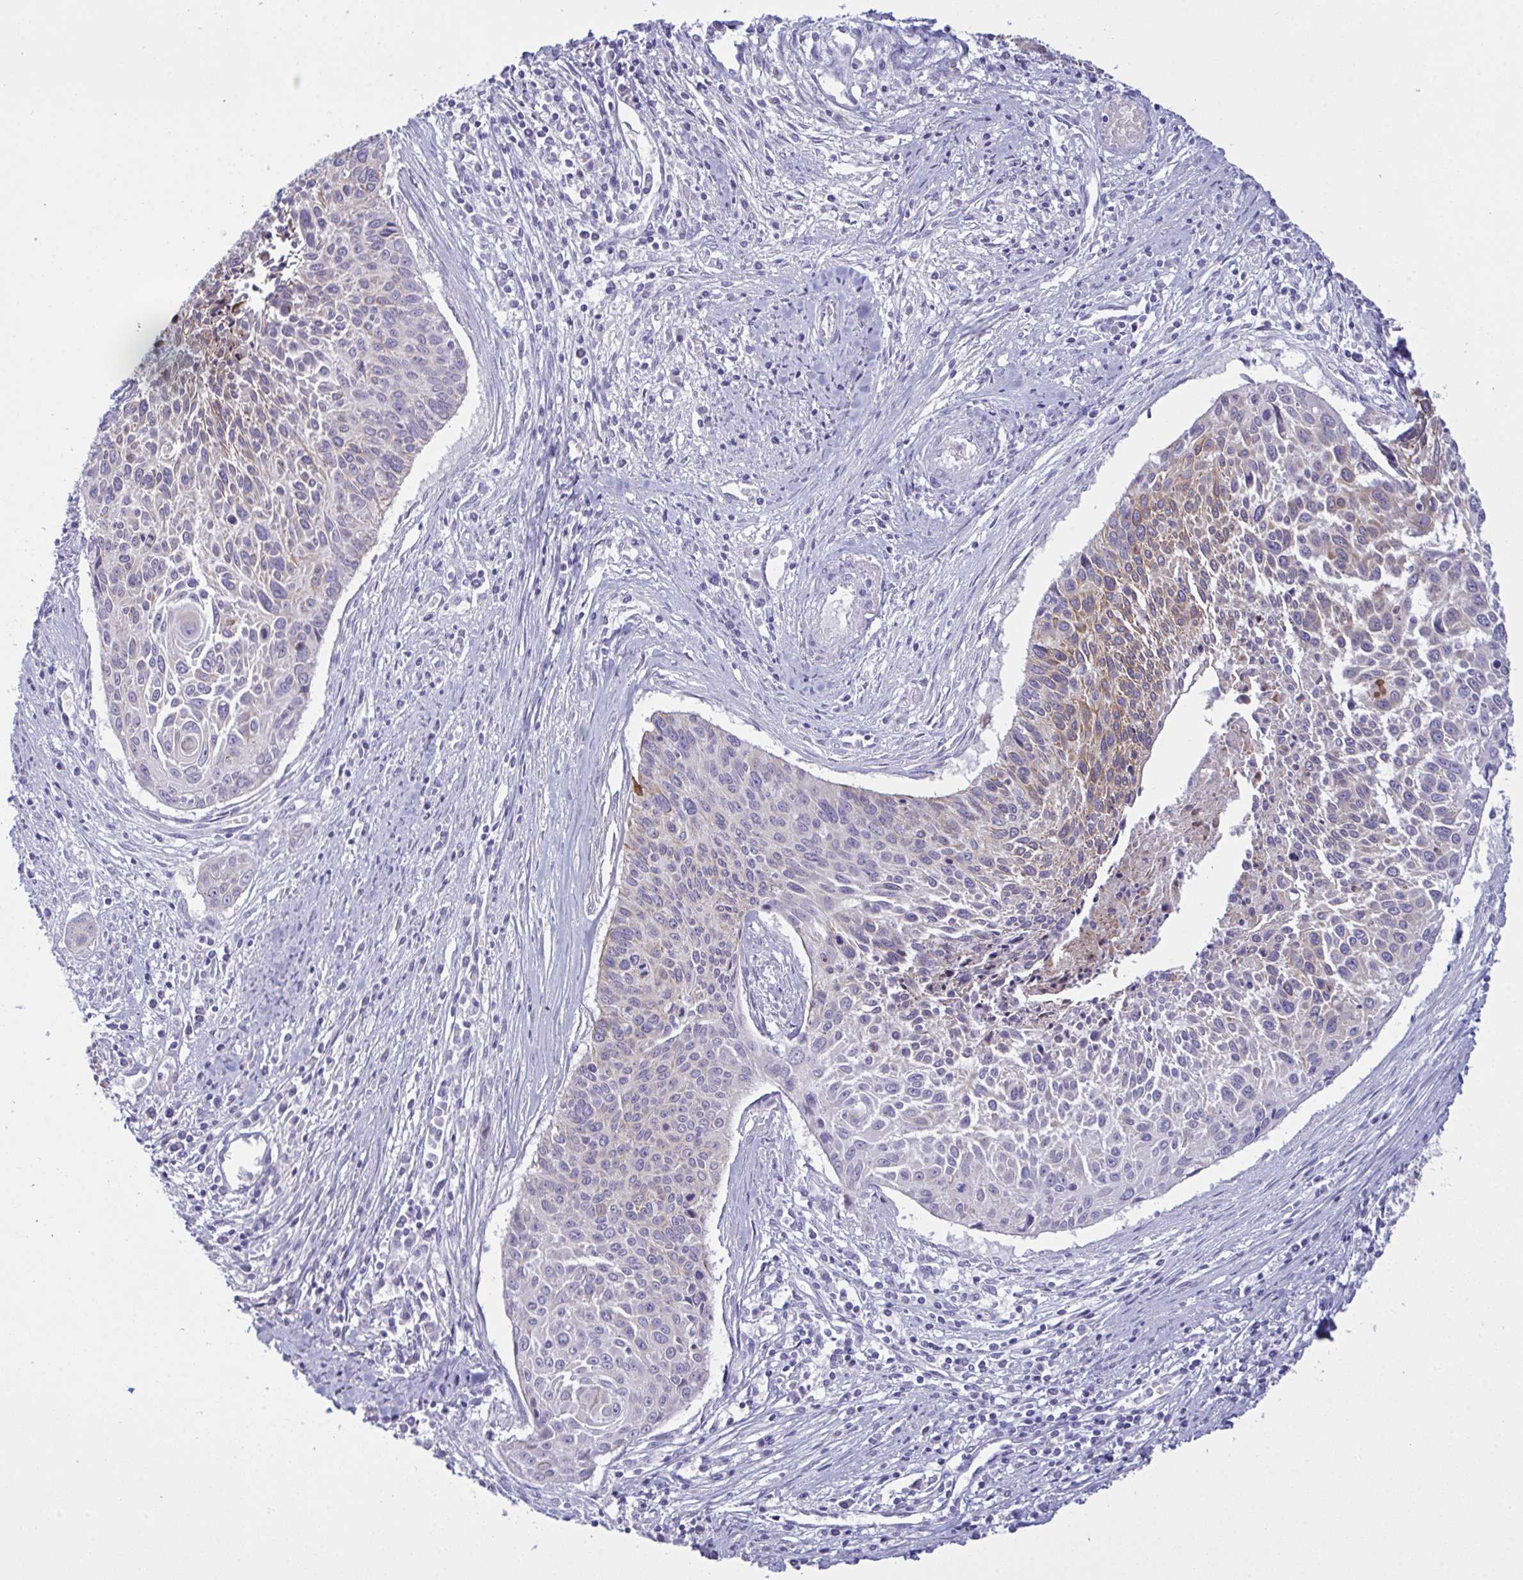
{"staining": {"intensity": "weak", "quantity": "25%-75%", "location": "cytoplasmic/membranous"}, "tissue": "cervical cancer", "cell_type": "Tumor cells", "image_type": "cancer", "snomed": [{"axis": "morphology", "description": "Squamous cell carcinoma, NOS"}, {"axis": "topography", "description": "Cervix"}], "caption": "IHC (DAB) staining of cervical cancer shows weak cytoplasmic/membranous protein staining in about 25%-75% of tumor cells.", "gene": "TENT5D", "patient": {"sex": "female", "age": 55}}